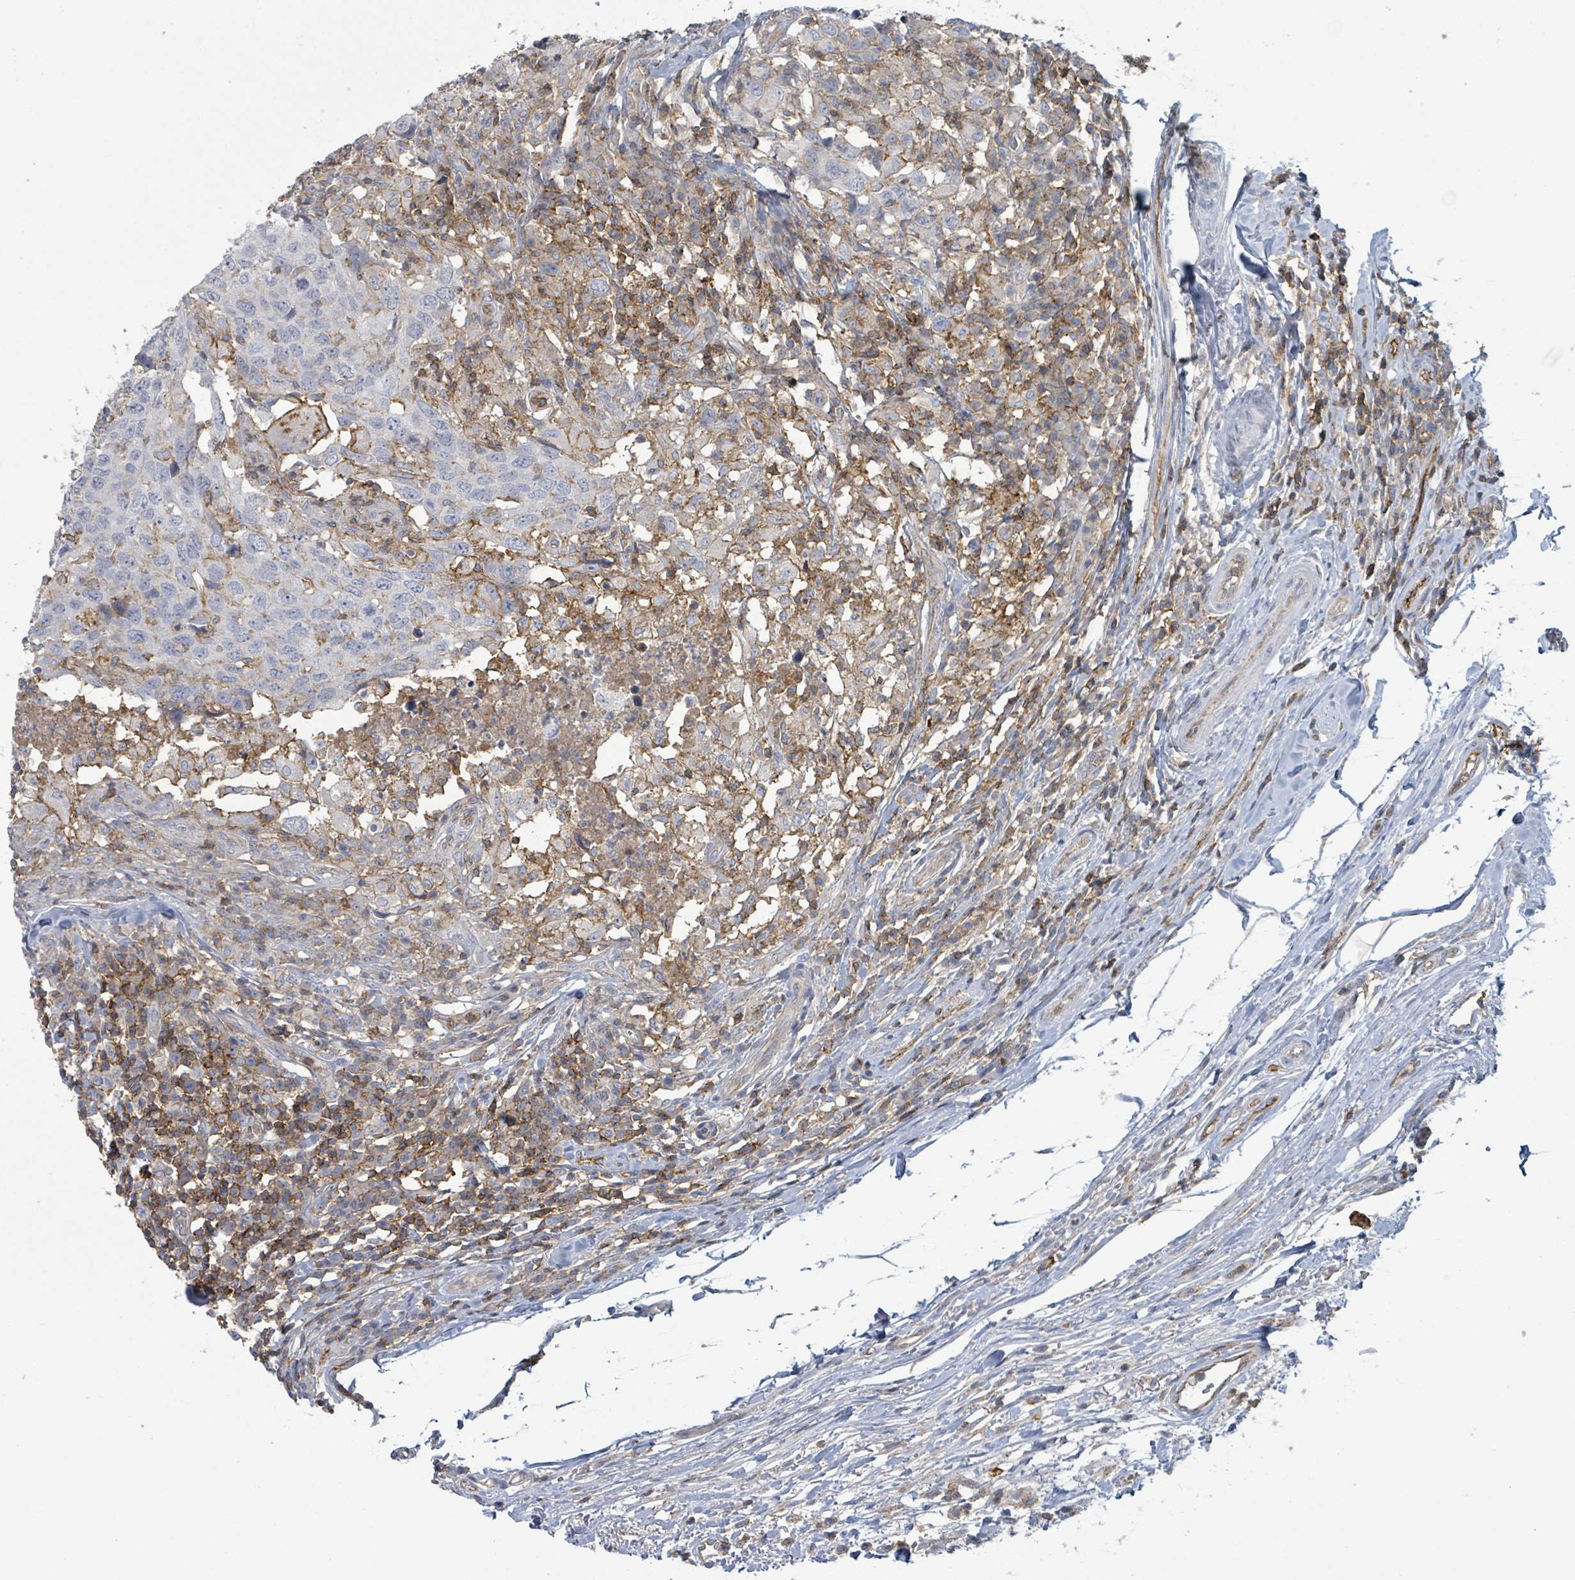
{"staining": {"intensity": "negative", "quantity": "none", "location": "none"}, "tissue": "head and neck cancer", "cell_type": "Tumor cells", "image_type": "cancer", "snomed": [{"axis": "morphology", "description": "Normal tissue, NOS"}, {"axis": "morphology", "description": "Squamous cell carcinoma, NOS"}, {"axis": "topography", "description": "Skeletal muscle"}, {"axis": "topography", "description": "Vascular tissue"}, {"axis": "topography", "description": "Peripheral nerve tissue"}, {"axis": "topography", "description": "Head-Neck"}], "caption": "There is no significant staining in tumor cells of head and neck cancer (squamous cell carcinoma).", "gene": "TNFRSF14", "patient": {"sex": "male", "age": 66}}